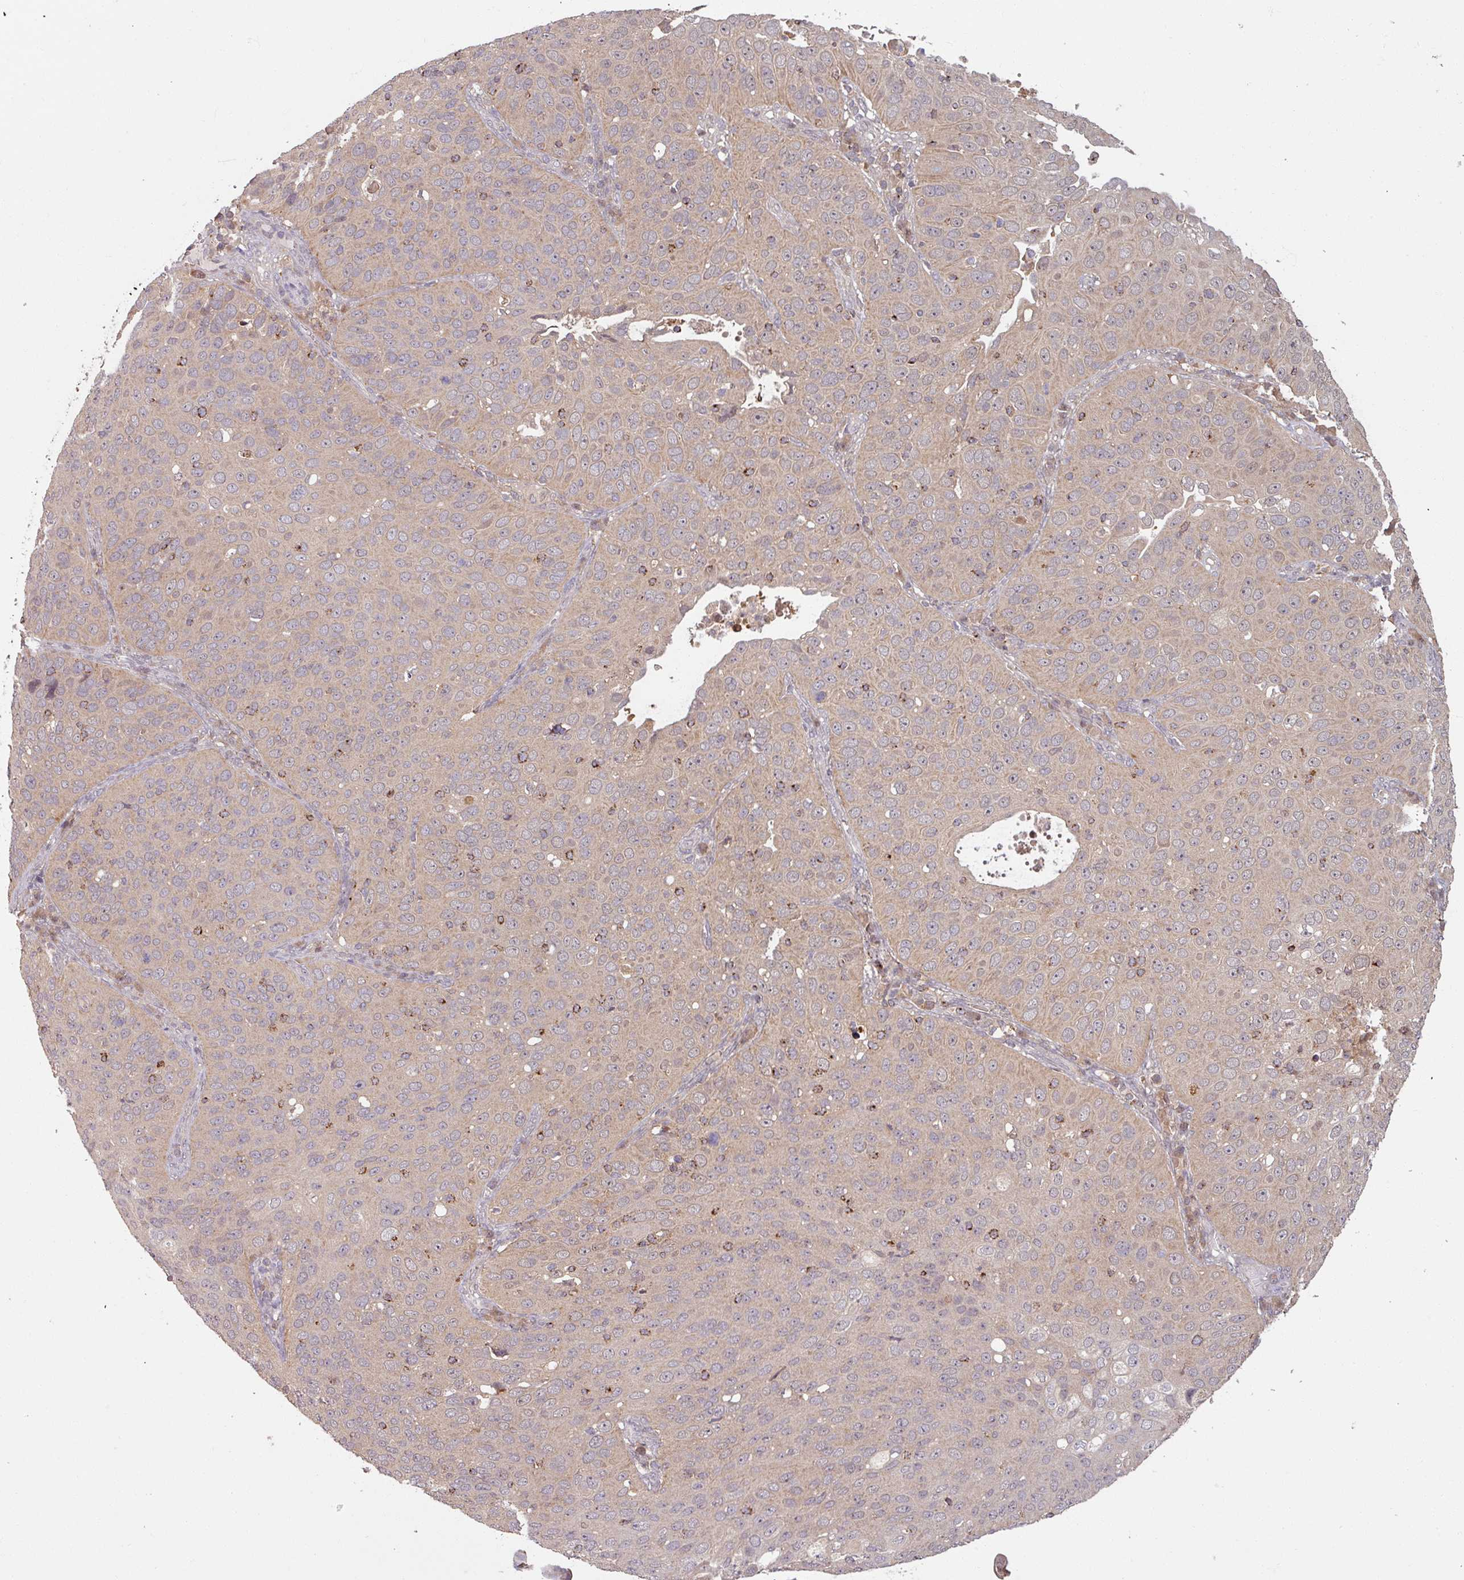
{"staining": {"intensity": "negative", "quantity": "none", "location": "none"}, "tissue": "cervical cancer", "cell_type": "Tumor cells", "image_type": "cancer", "snomed": [{"axis": "morphology", "description": "Squamous cell carcinoma, NOS"}, {"axis": "topography", "description": "Cervix"}], "caption": "The micrograph displays no significant staining in tumor cells of cervical squamous cell carcinoma.", "gene": "OR6B1", "patient": {"sex": "female", "age": 36}}